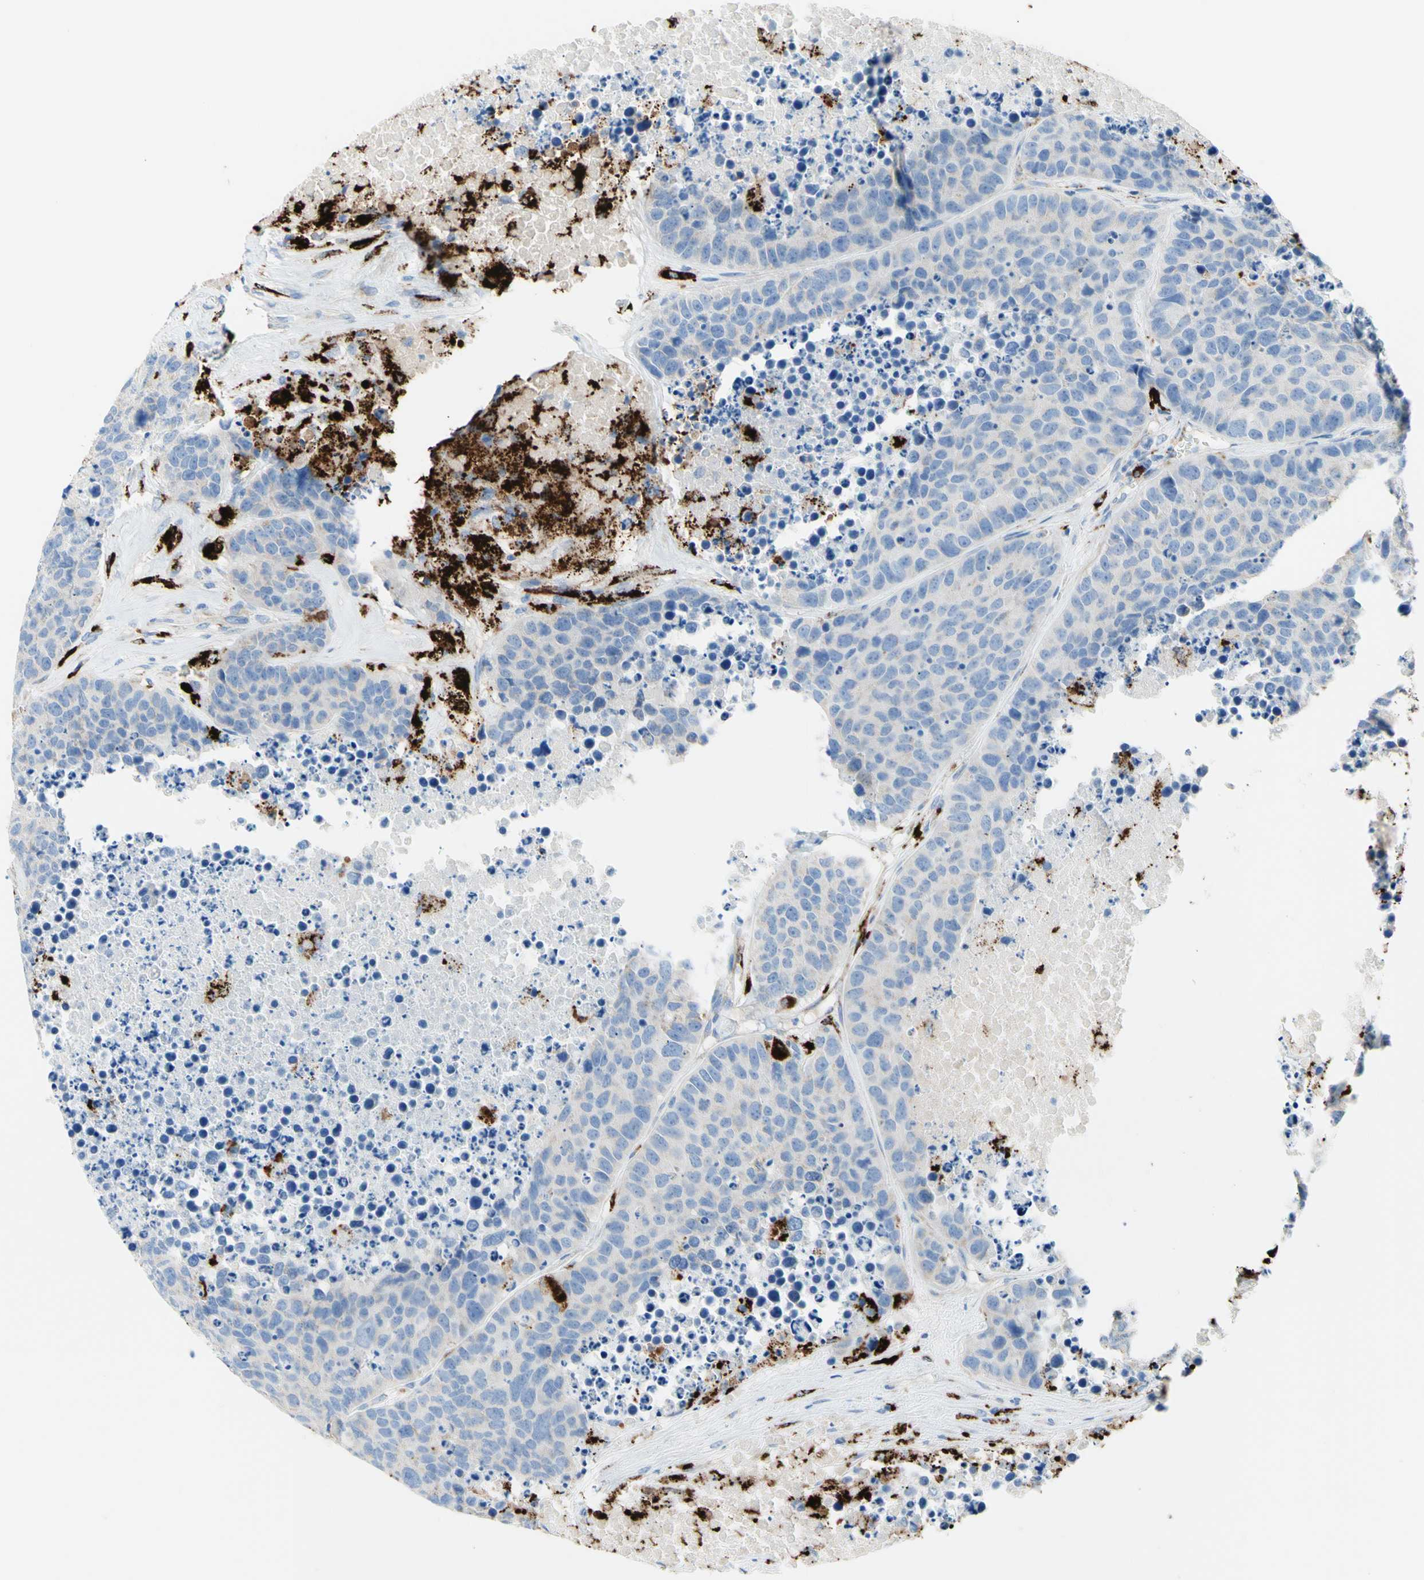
{"staining": {"intensity": "negative", "quantity": "none", "location": "none"}, "tissue": "carcinoid", "cell_type": "Tumor cells", "image_type": "cancer", "snomed": [{"axis": "morphology", "description": "Carcinoid, malignant, NOS"}, {"axis": "topography", "description": "Lung"}], "caption": "Tumor cells are negative for protein expression in human carcinoid.", "gene": "URB2", "patient": {"sex": "male", "age": 60}}